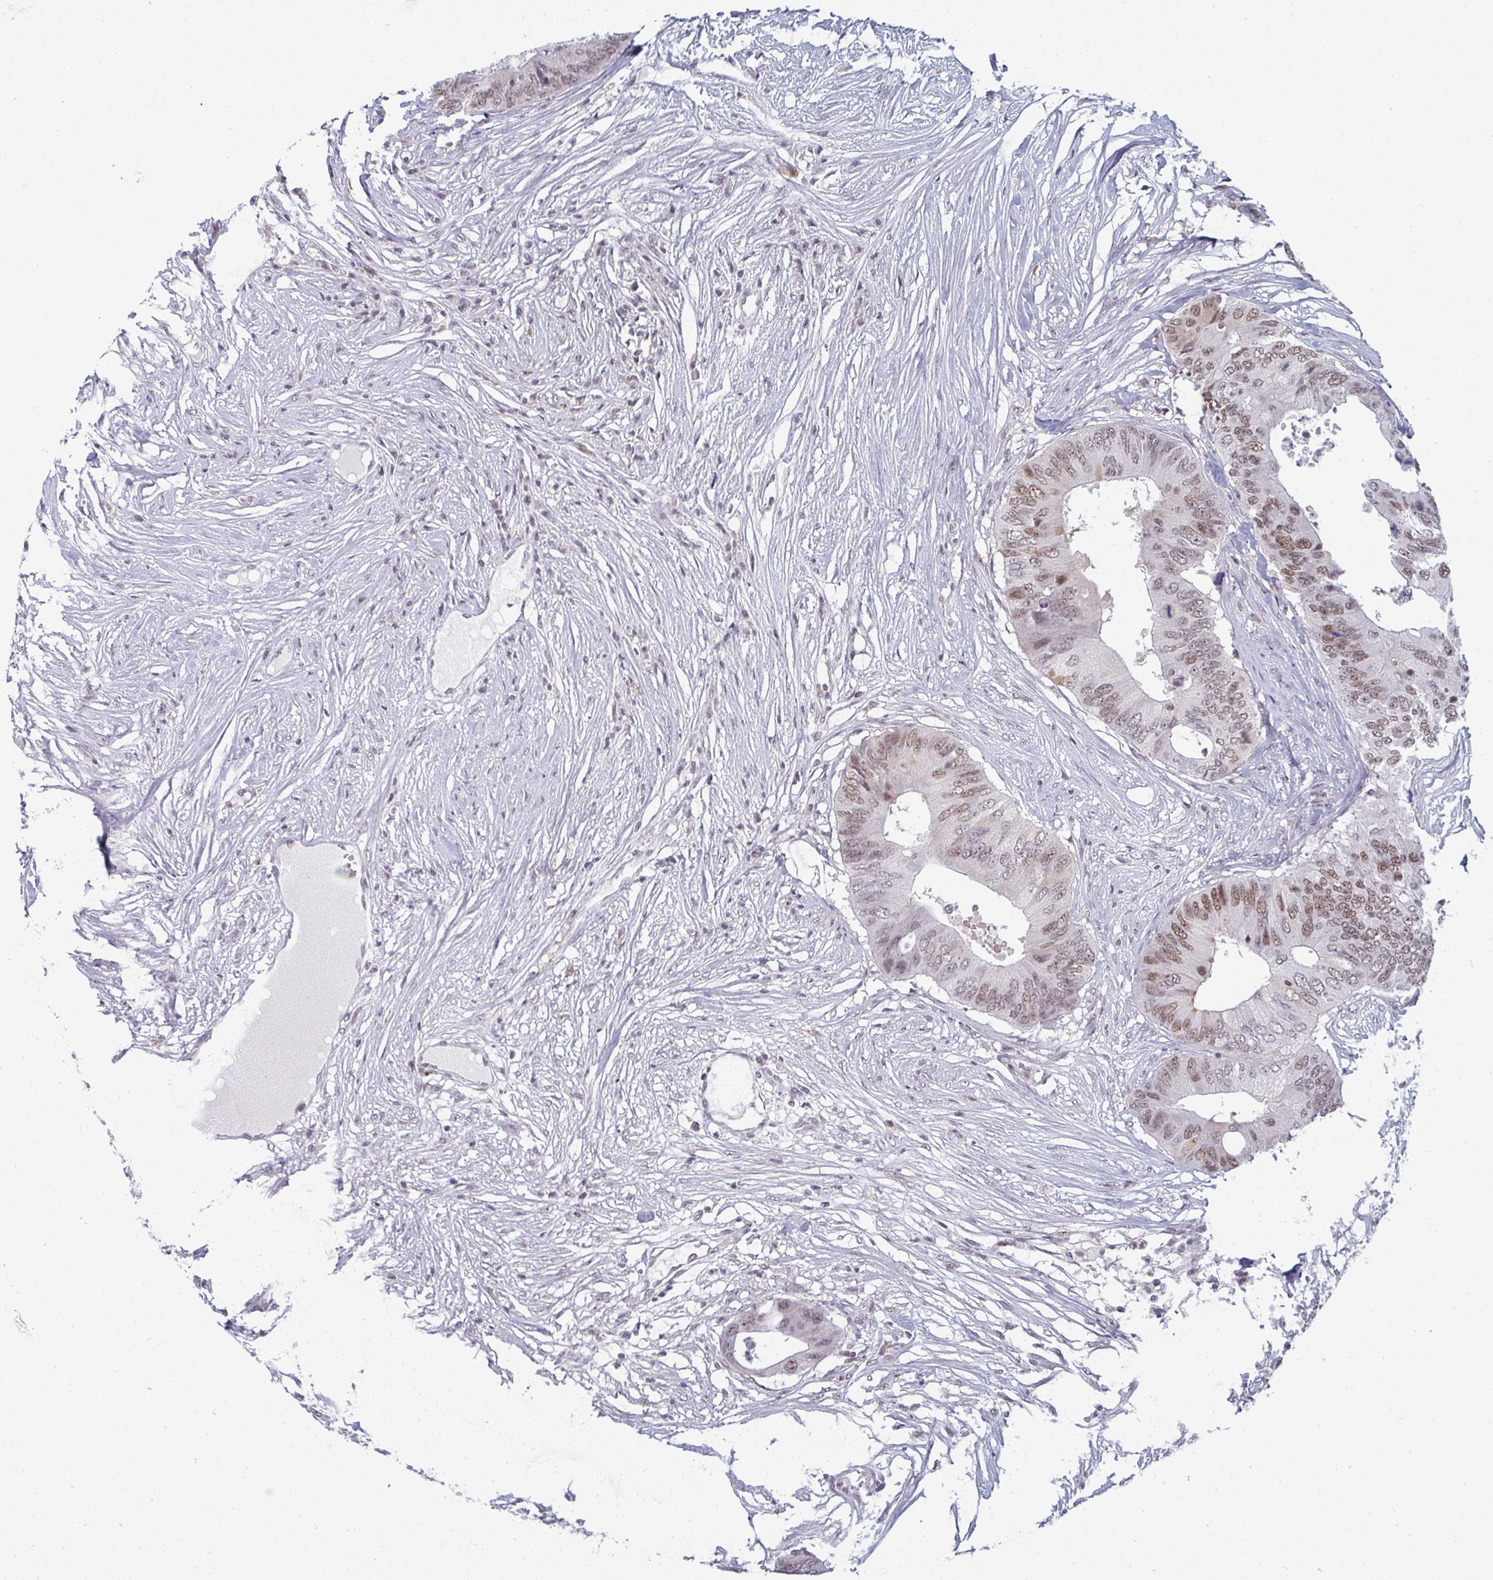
{"staining": {"intensity": "moderate", "quantity": ">75%", "location": "nuclear"}, "tissue": "colorectal cancer", "cell_type": "Tumor cells", "image_type": "cancer", "snomed": [{"axis": "morphology", "description": "Adenocarcinoma, NOS"}, {"axis": "topography", "description": "Colon"}], "caption": "A medium amount of moderate nuclear staining is seen in about >75% of tumor cells in colorectal cancer (adenocarcinoma) tissue.", "gene": "ATF1", "patient": {"sex": "male", "age": 71}}